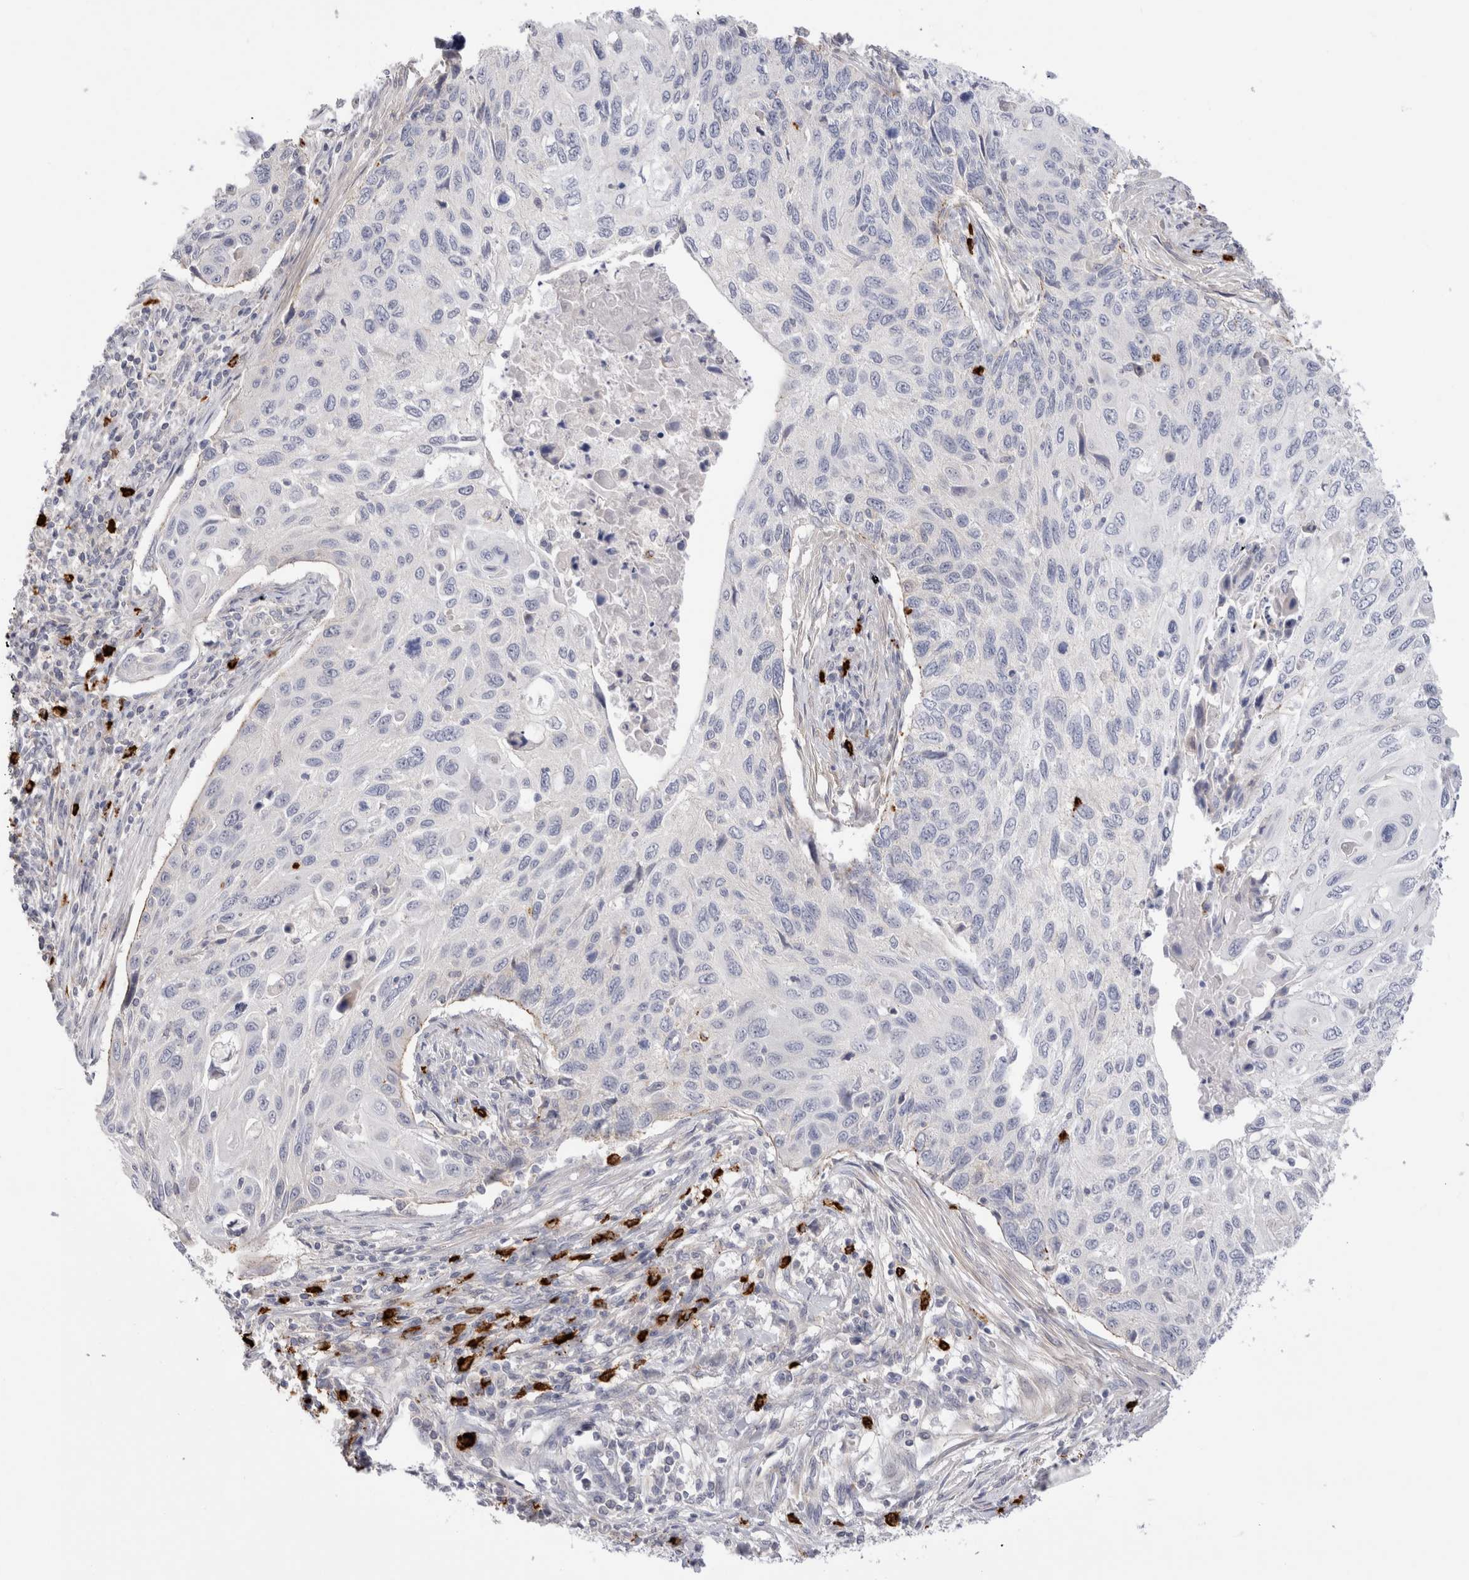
{"staining": {"intensity": "negative", "quantity": "none", "location": "none"}, "tissue": "cervical cancer", "cell_type": "Tumor cells", "image_type": "cancer", "snomed": [{"axis": "morphology", "description": "Squamous cell carcinoma, NOS"}, {"axis": "topography", "description": "Cervix"}], "caption": "Tumor cells show no significant staining in squamous cell carcinoma (cervical).", "gene": "SPINK2", "patient": {"sex": "female", "age": 70}}